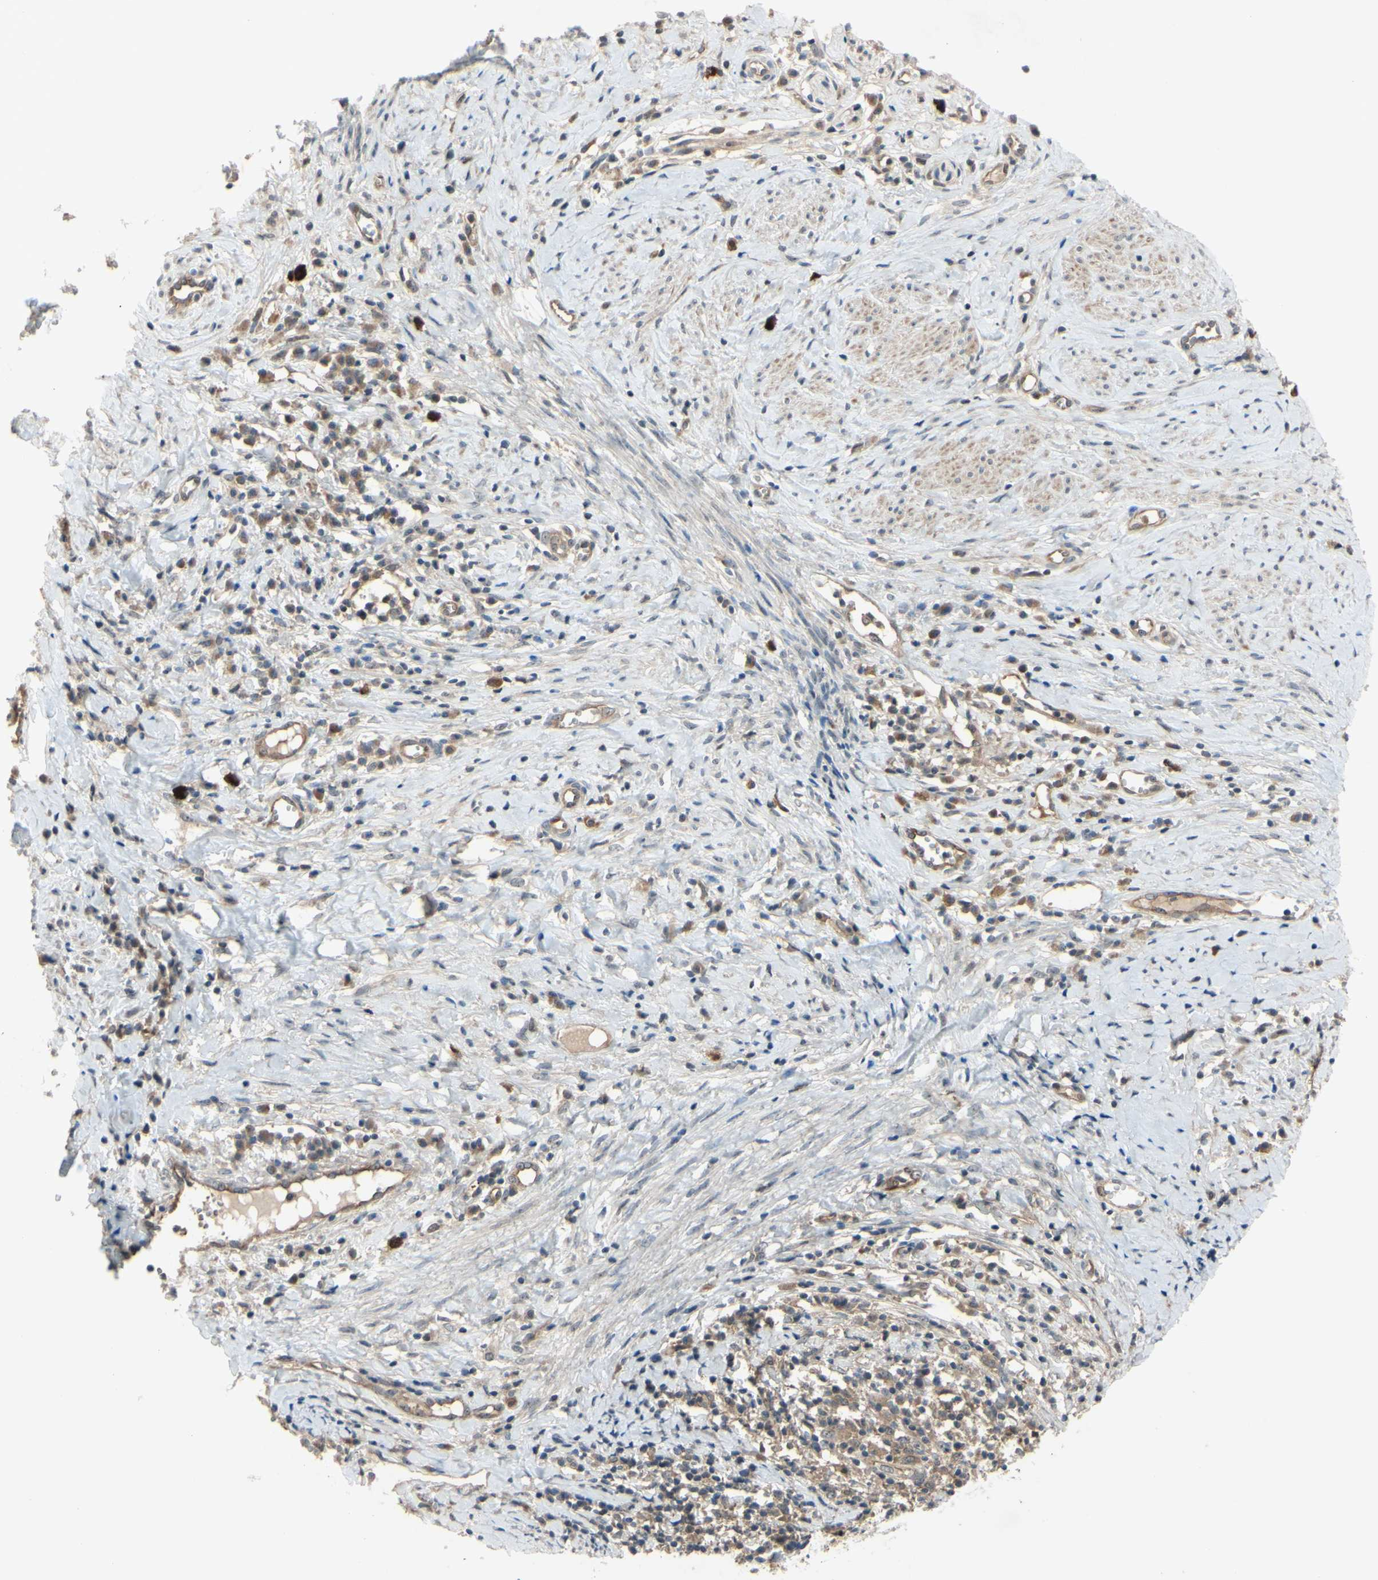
{"staining": {"intensity": "moderate", "quantity": ">75%", "location": "cytoplasmic/membranous"}, "tissue": "cervical cancer", "cell_type": "Tumor cells", "image_type": "cancer", "snomed": [{"axis": "morphology", "description": "Squamous cell carcinoma, NOS"}, {"axis": "topography", "description": "Cervix"}], "caption": "DAB immunohistochemical staining of cervical cancer (squamous cell carcinoma) exhibits moderate cytoplasmic/membranous protein expression in approximately >75% of tumor cells.", "gene": "COMMD9", "patient": {"sex": "female", "age": 40}}